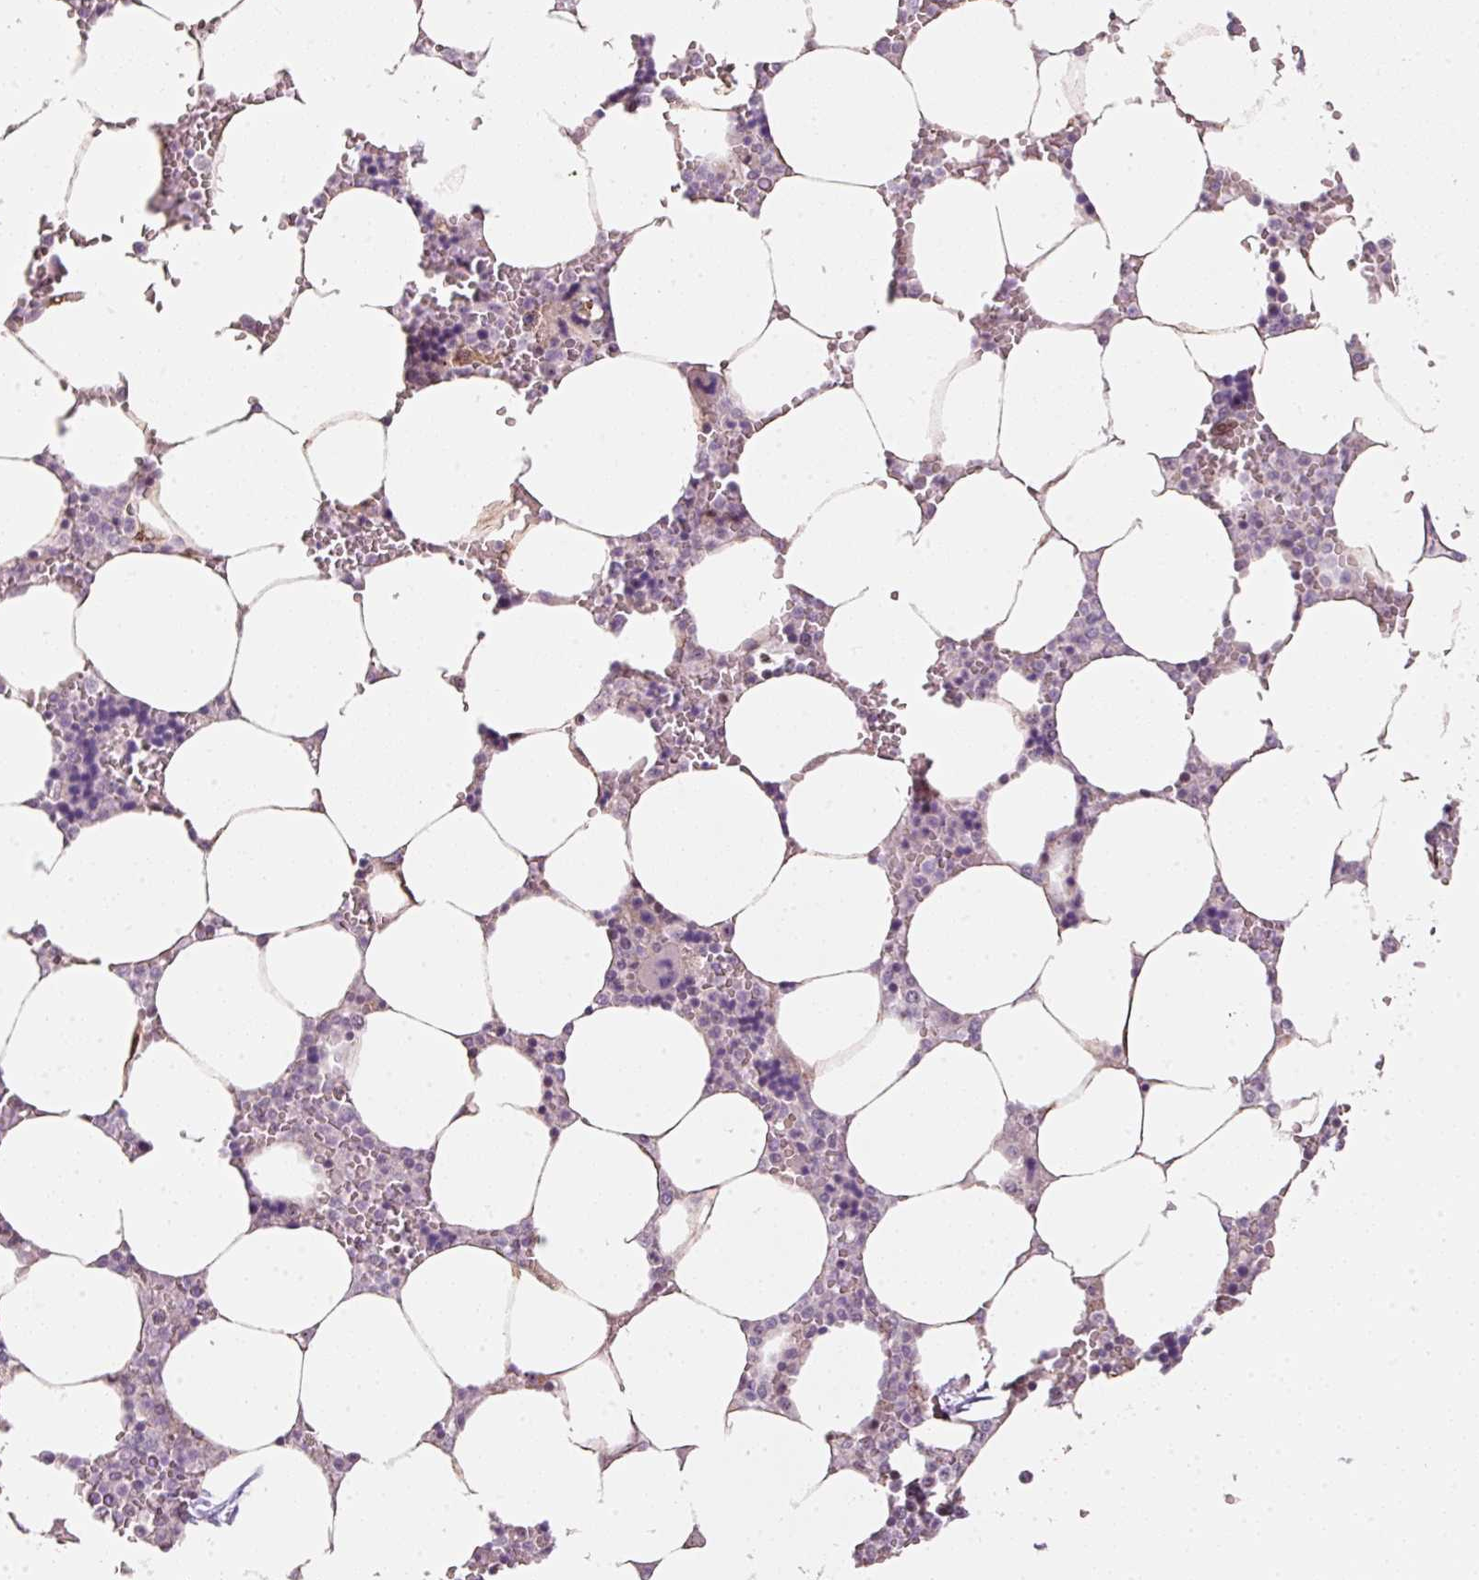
{"staining": {"intensity": "weak", "quantity": "<25%", "location": "cytoplasmic/membranous"}, "tissue": "bone marrow", "cell_type": "Hematopoietic cells", "image_type": "normal", "snomed": [{"axis": "morphology", "description": "Normal tissue, NOS"}, {"axis": "topography", "description": "Bone marrow"}], "caption": "IHC histopathology image of unremarkable bone marrow: bone marrow stained with DAB (3,3'-diaminobenzidine) displays no significant protein positivity in hematopoietic cells.", "gene": "MXRA8", "patient": {"sex": "male", "age": 64}}